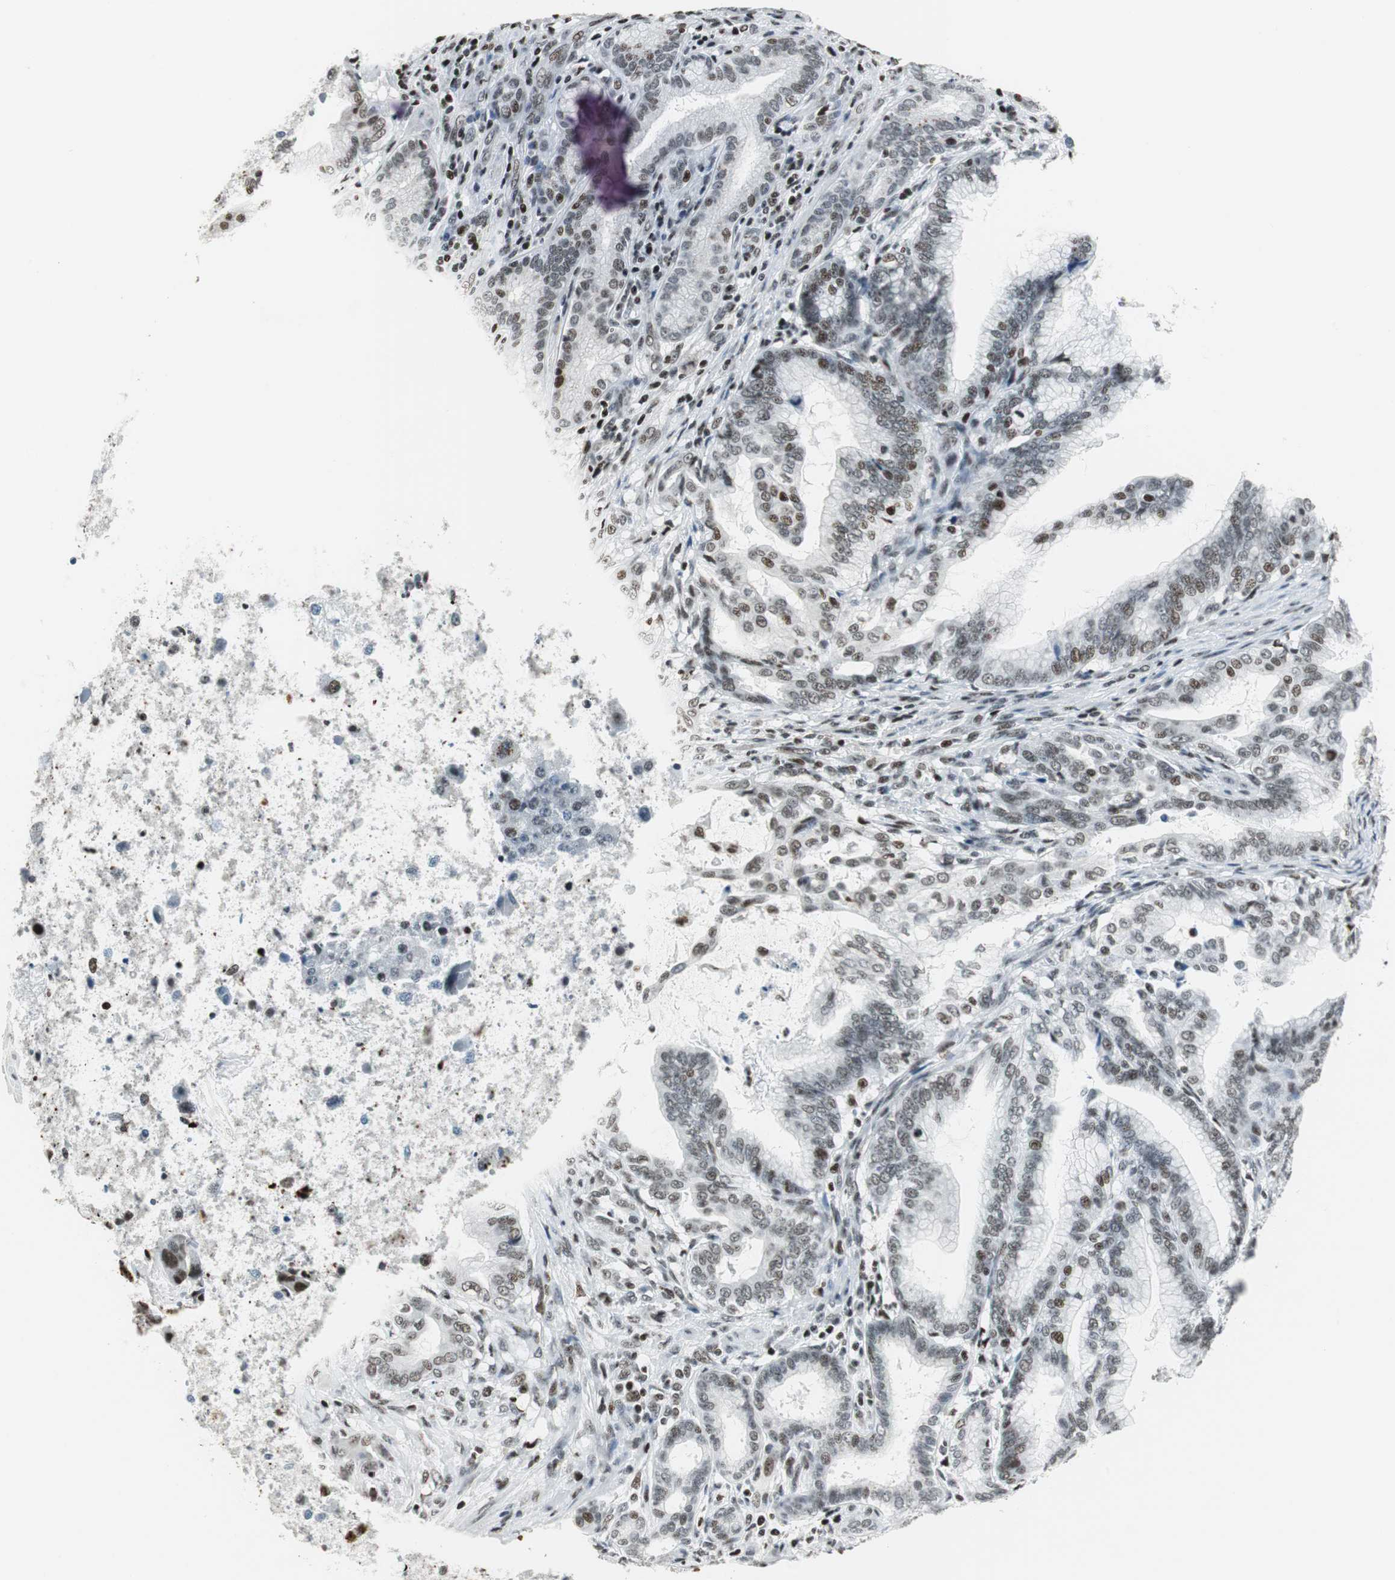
{"staining": {"intensity": "weak", "quantity": ">75%", "location": "nuclear"}, "tissue": "pancreatic cancer", "cell_type": "Tumor cells", "image_type": "cancer", "snomed": [{"axis": "morphology", "description": "Adenocarcinoma, NOS"}, {"axis": "topography", "description": "Pancreas"}], "caption": "DAB immunohistochemical staining of pancreatic cancer (adenocarcinoma) displays weak nuclear protein staining in approximately >75% of tumor cells. The staining was performed using DAB (3,3'-diaminobenzidine), with brown indicating positive protein expression. Nuclei are stained blue with hematoxylin.", "gene": "RBBP4", "patient": {"sex": "female", "age": 64}}